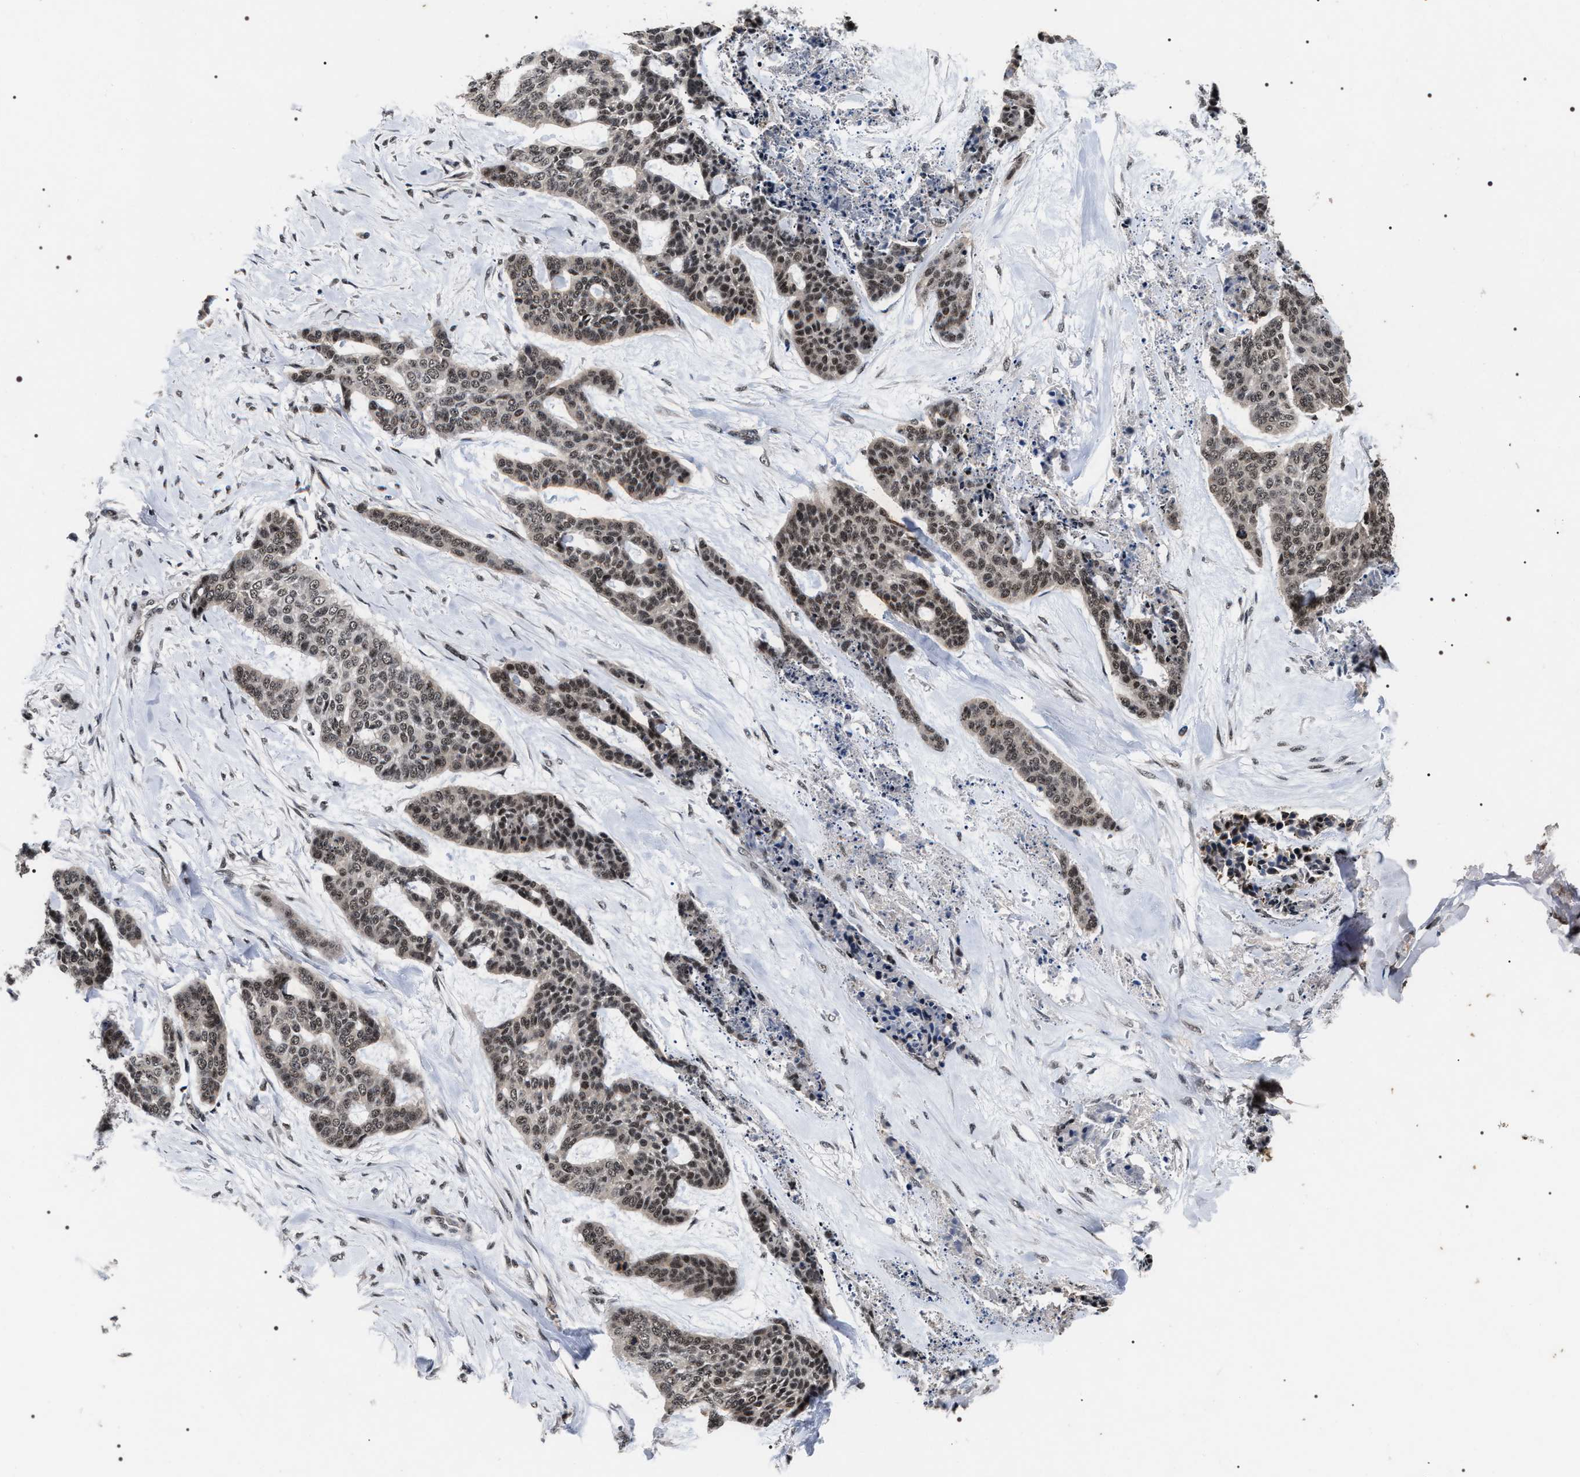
{"staining": {"intensity": "moderate", "quantity": ">75%", "location": "nuclear"}, "tissue": "skin cancer", "cell_type": "Tumor cells", "image_type": "cancer", "snomed": [{"axis": "morphology", "description": "Basal cell carcinoma"}, {"axis": "topography", "description": "Skin"}], "caption": "Skin cancer was stained to show a protein in brown. There is medium levels of moderate nuclear expression in approximately >75% of tumor cells.", "gene": "RRP1B", "patient": {"sex": "female", "age": 64}}